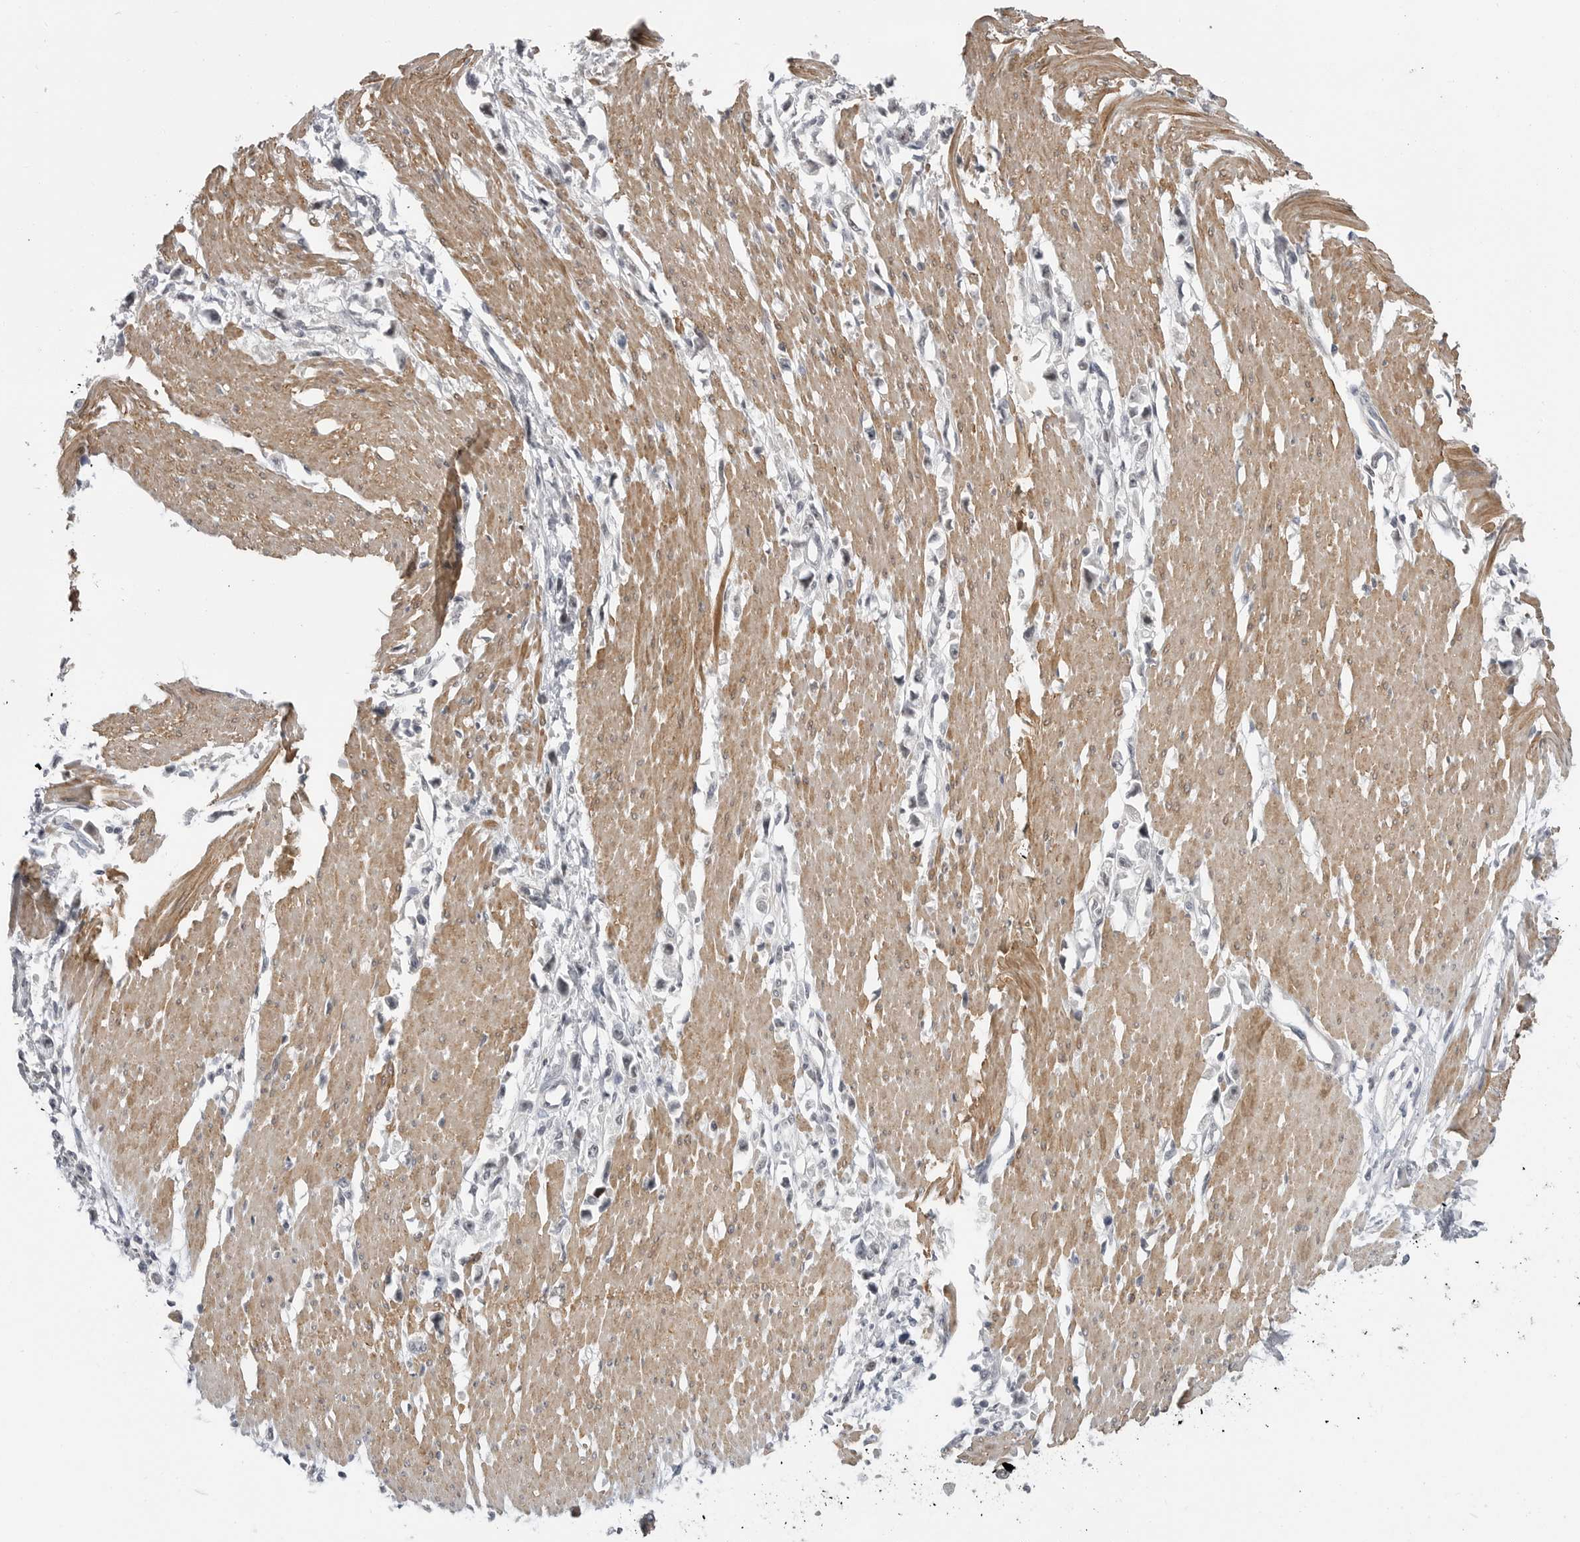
{"staining": {"intensity": "negative", "quantity": "none", "location": "none"}, "tissue": "stomach cancer", "cell_type": "Tumor cells", "image_type": "cancer", "snomed": [{"axis": "morphology", "description": "Adenocarcinoma, NOS"}, {"axis": "topography", "description": "Stomach"}], "caption": "This is a image of IHC staining of stomach cancer (adenocarcinoma), which shows no positivity in tumor cells.", "gene": "PLEKHF1", "patient": {"sex": "female", "age": 59}}